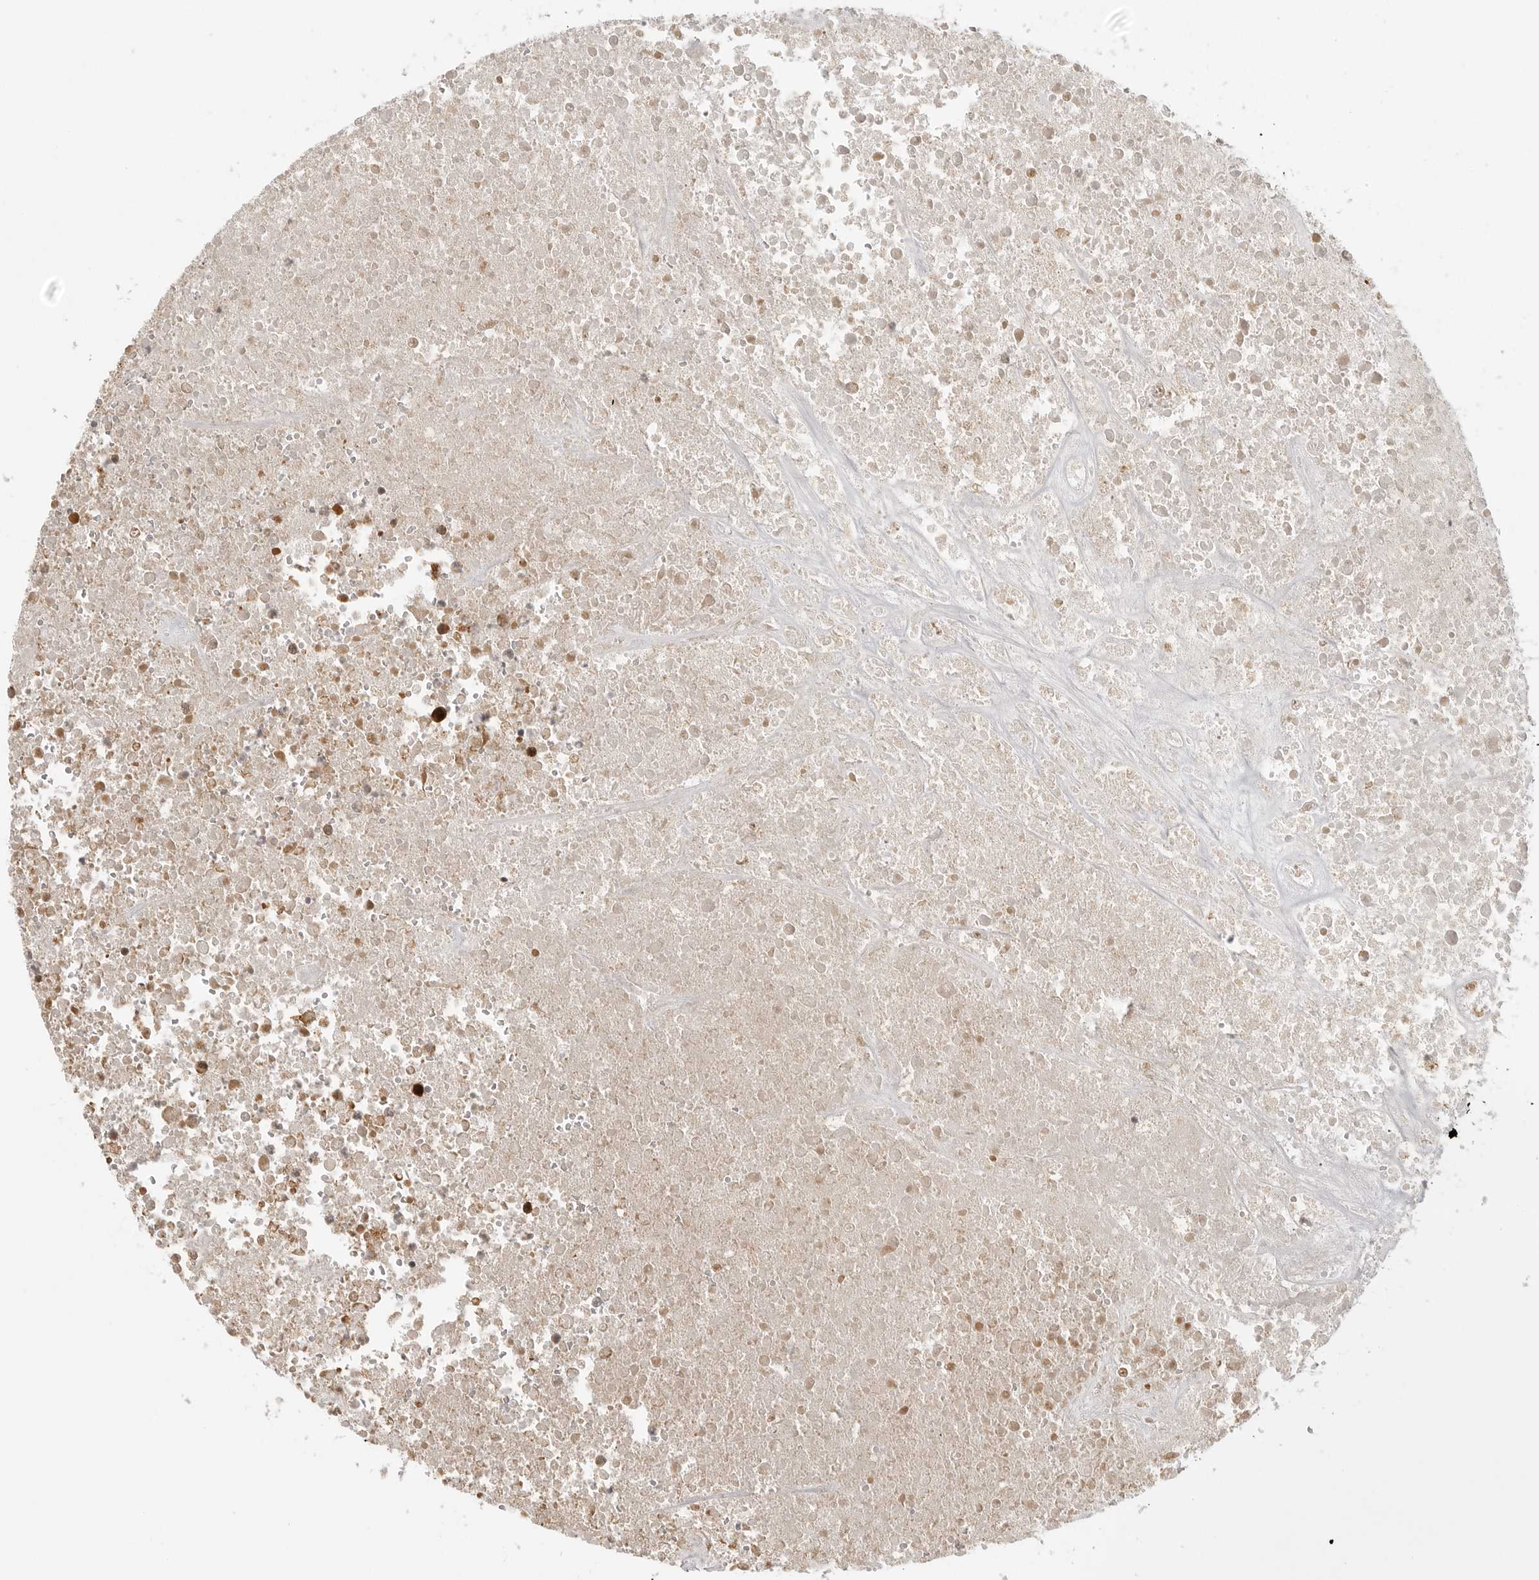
{"staining": {"intensity": "moderate", "quantity": ">75%", "location": "cytoplasmic/membranous,nuclear"}, "tissue": "head and neck cancer", "cell_type": "Tumor cells", "image_type": "cancer", "snomed": [{"axis": "morphology", "description": "Squamous cell carcinoma, NOS"}, {"axis": "topography", "description": "Head-Neck"}], "caption": "Immunohistochemistry (IHC) image of head and neck squamous cell carcinoma stained for a protein (brown), which reveals medium levels of moderate cytoplasmic/membranous and nuclear positivity in about >75% of tumor cells.", "gene": "ISG20L2", "patient": {"sex": "male", "age": 66}}